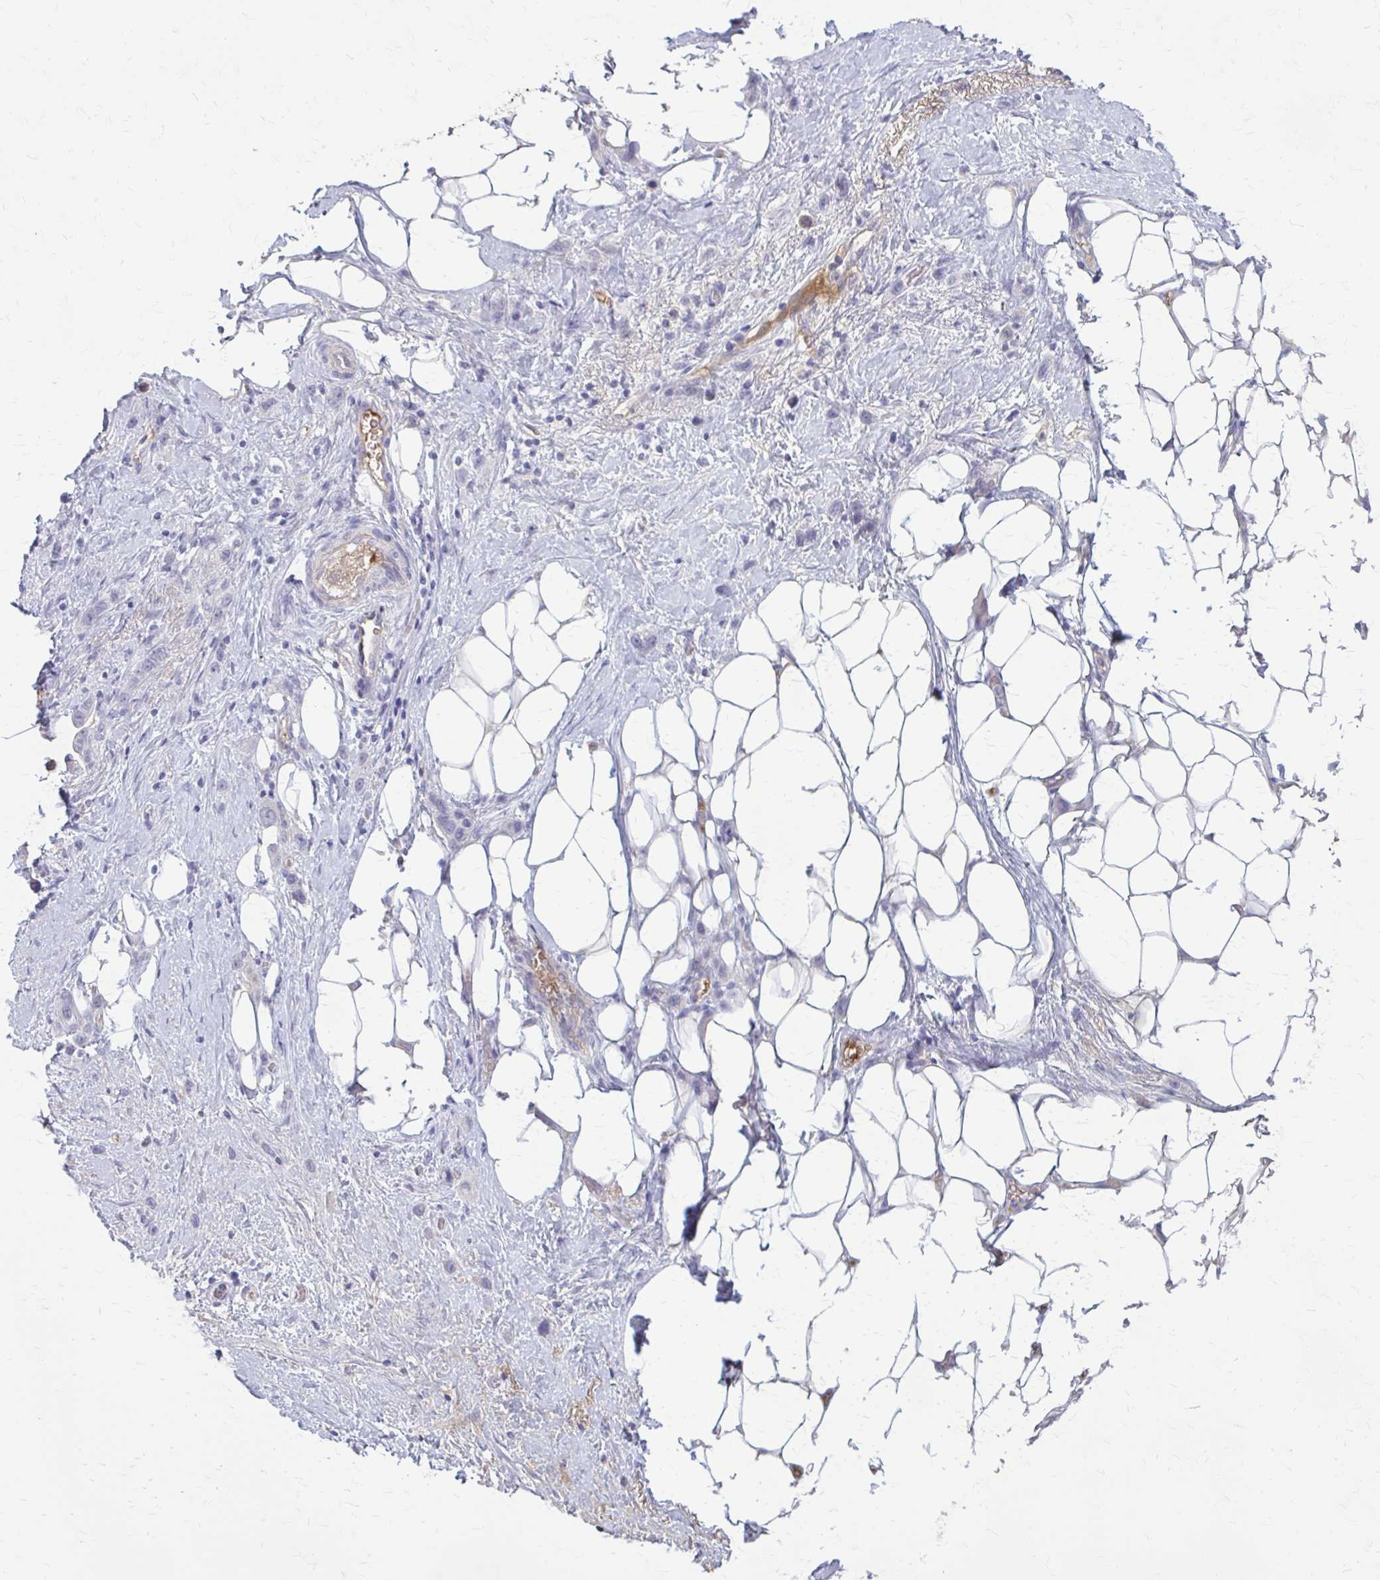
{"staining": {"intensity": "negative", "quantity": "none", "location": "none"}, "tissue": "stomach cancer", "cell_type": "Tumor cells", "image_type": "cancer", "snomed": [{"axis": "morphology", "description": "Adenocarcinoma, NOS"}, {"axis": "topography", "description": "Stomach"}], "caption": "A micrograph of human adenocarcinoma (stomach) is negative for staining in tumor cells.", "gene": "SERPIND1", "patient": {"sex": "female", "age": 65}}